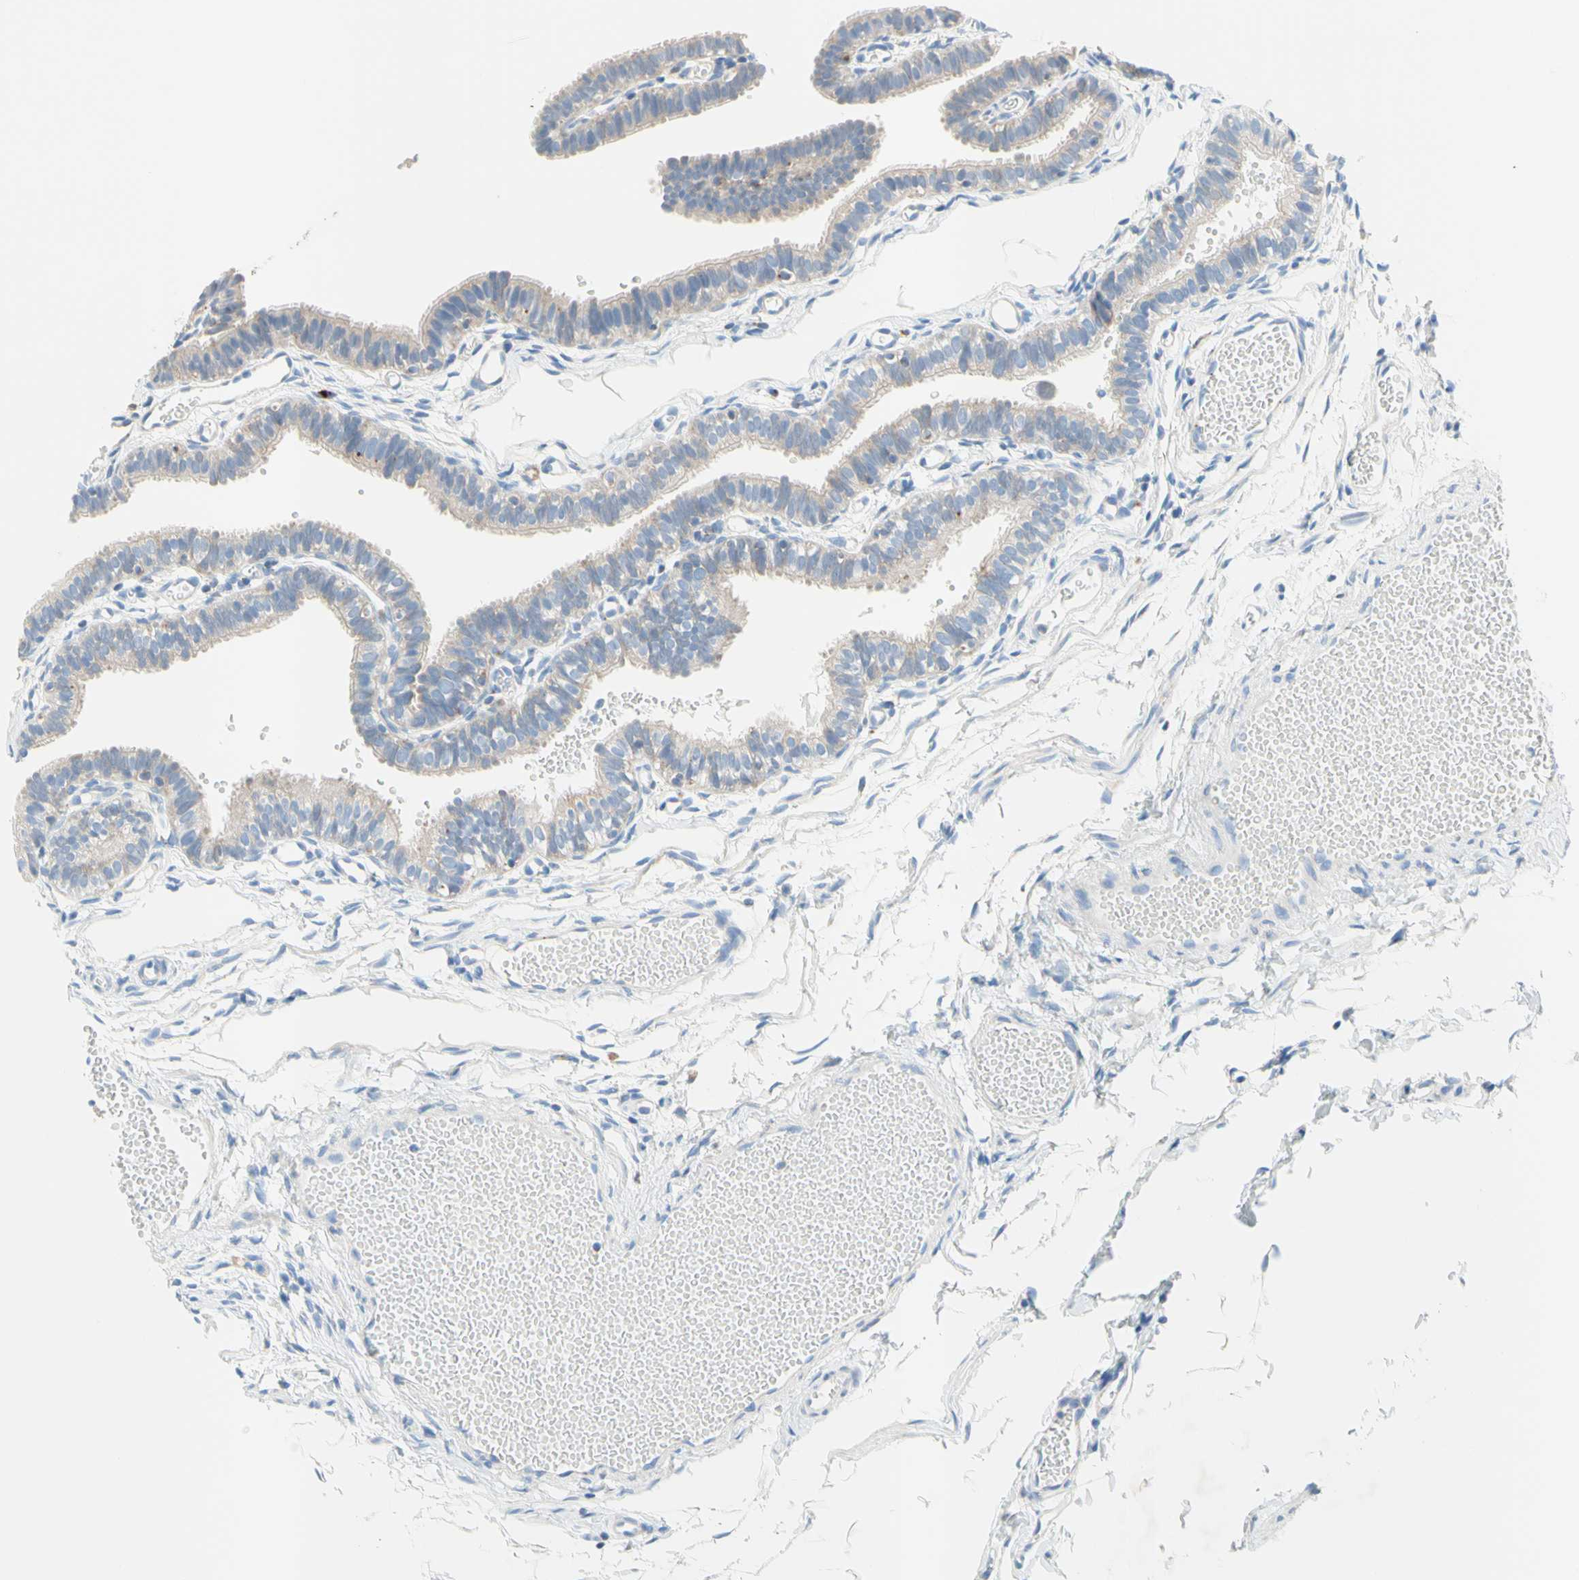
{"staining": {"intensity": "weak", "quantity": ">75%", "location": "cytoplasmic/membranous"}, "tissue": "fallopian tube", "cell_type": "Glandular cells", "image_type": "normal", "snomed": [{"axis": "morphology", "description": "Normal tissue, NOS"}, {"axis": "topography", "description": "Fallopian tube"}, {"axis": "topography", "description": "Placenta"}], "caption": "Protein analysis of unremarkable fallopian tube reveals weak cytoplasmic/membranous expression in about >75% of glandular cells. (Brightfield microscopy of DAB IHC at high magnification).", "gene": "MFF", "patient": {"sex": "female", "age": 34}}